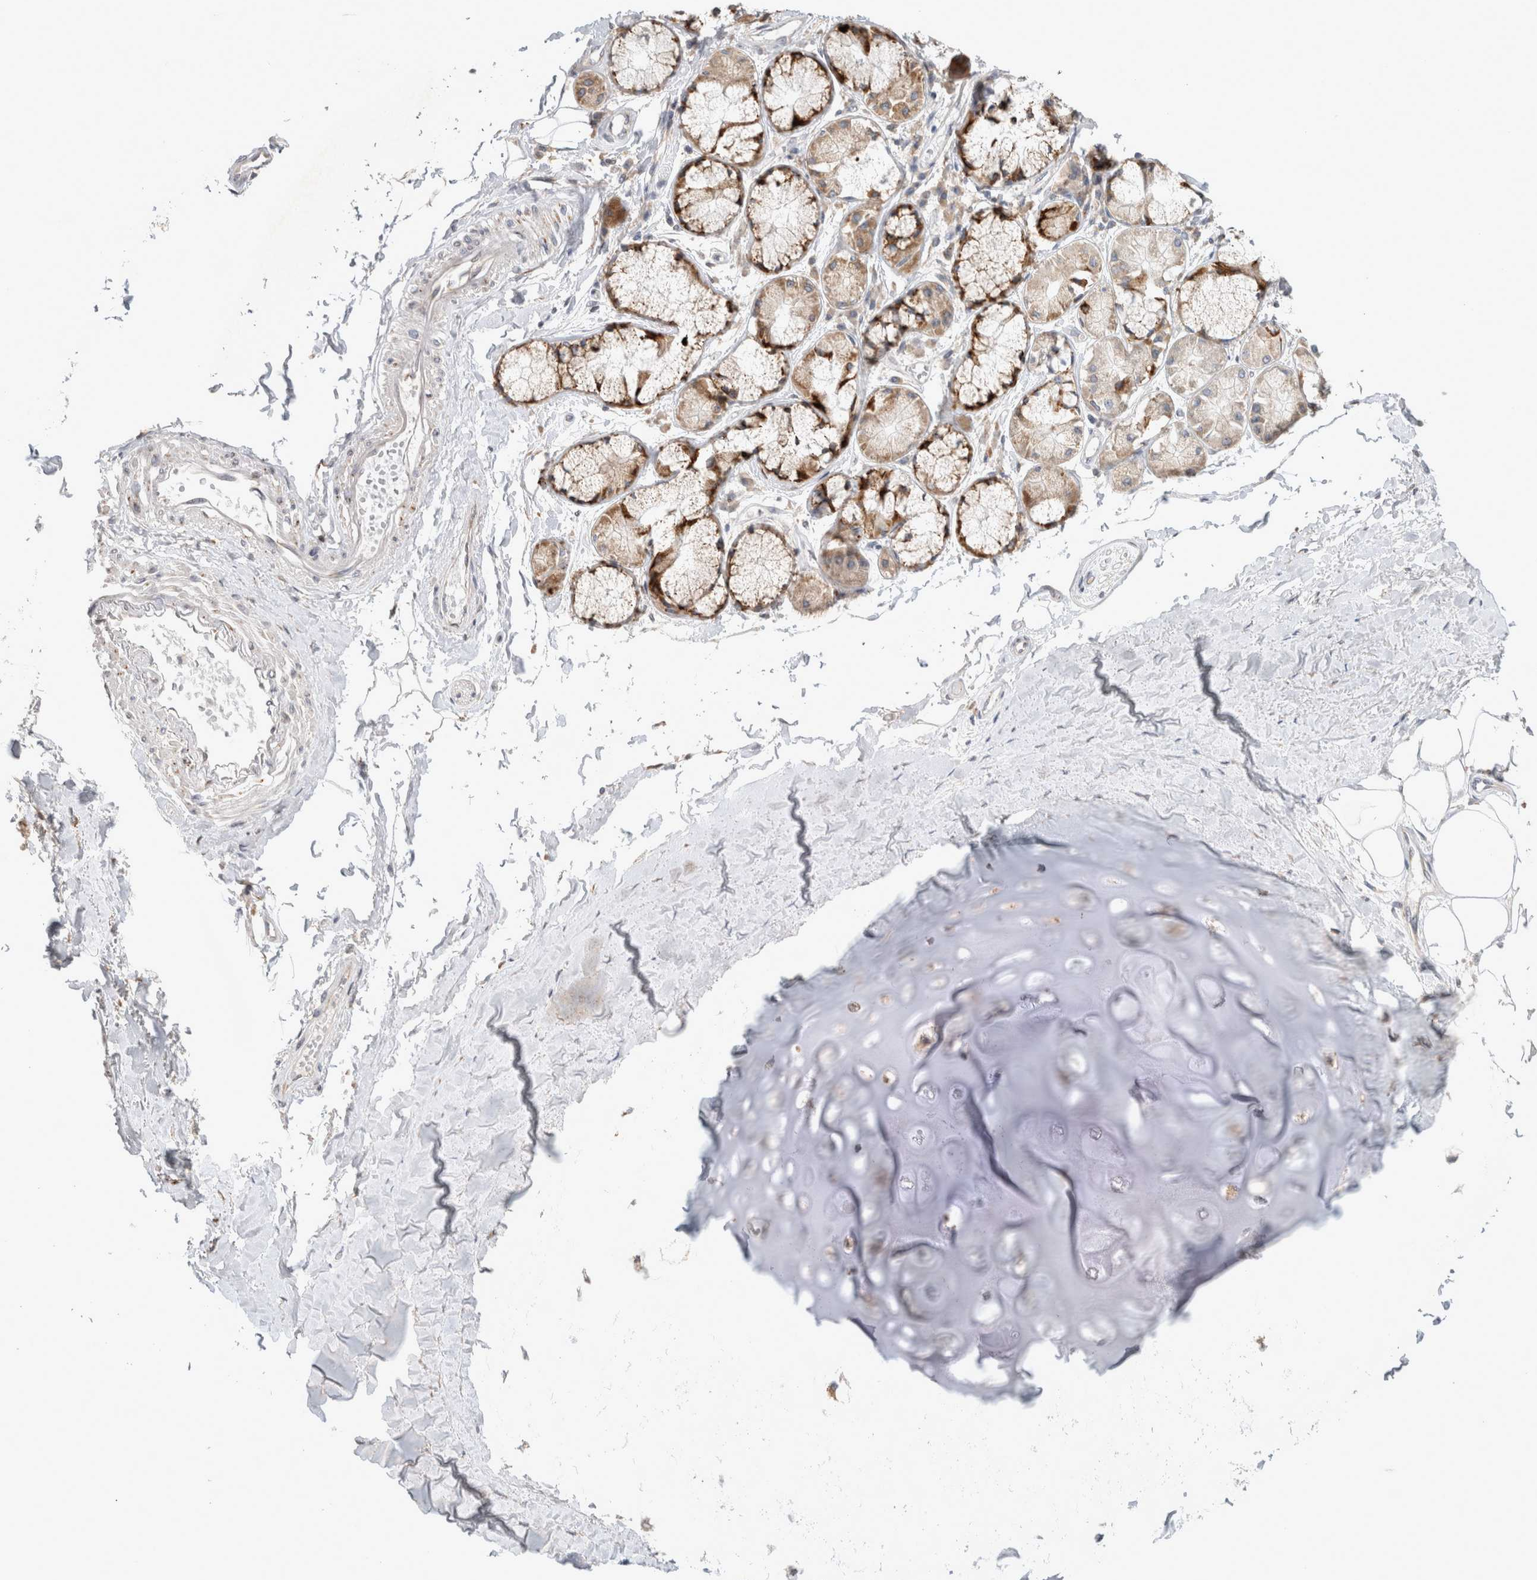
{"staining": {"intensity": "negative", "quantity": "none", "location": "none"}, "tissue": "adipose tissue", "cell_type": "Adipocytes", "image_type": "normal", "snomed": [{"axis": "morphology", "description": "Normal tissue, NOS"}, {"axis": "topography", "description": "Bronchus"}], "caption": "Histopathology image shows no significant protein positivity in adipocytes of unremarkable adipose tissue. The staining was performed using DAB to visualize the protein expression in brown, while the nuclei were stained in blue with hematoxylin (Magnification: 20x).", "gene": "TRMT9B", "patient": {"sex": "male", "age": 66}}